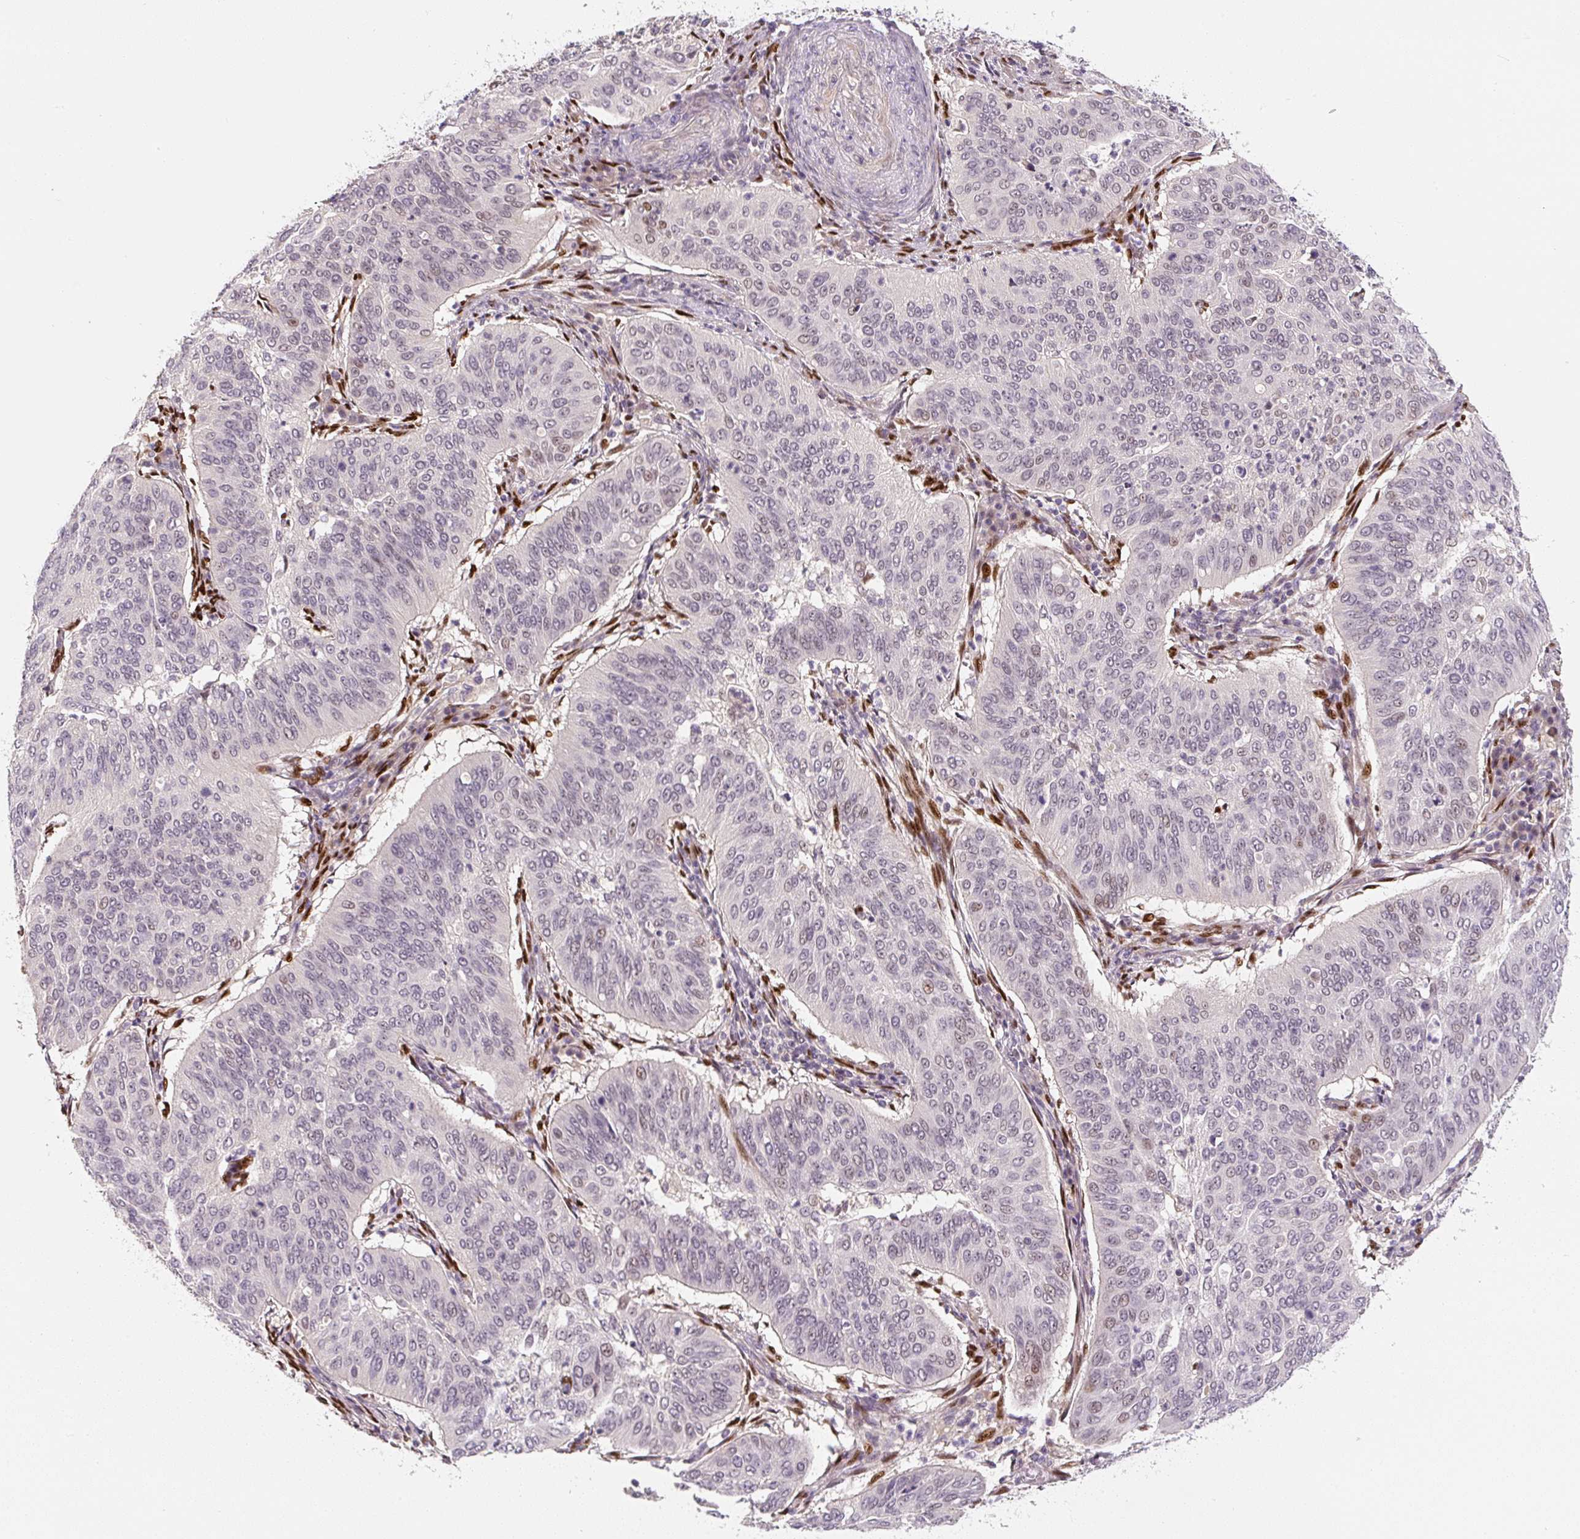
{"staining": {"intensity": "weak", "quantity": "<25%", "location": "nuclear"}, "tissue": "cervical cancer", "cell_type": "Tumor cells", "image_type": "cancer", "snomed": [{"axis": "morphology", "description": "Normal tissue, NOS"}, {"axis": "morphology", "description": "Squamous cell carcinoma, NOS"}, {"axis": "topography", "description": "Cervix"}], "caption": "Tumor cells are negative for protein expression in human squamous cell carcinoma (cervical). (DAB immunohistochemistry (IHC), high magnification).", "gene": "PWWP3B", "patient": {"sex": "female", "age": 39}}